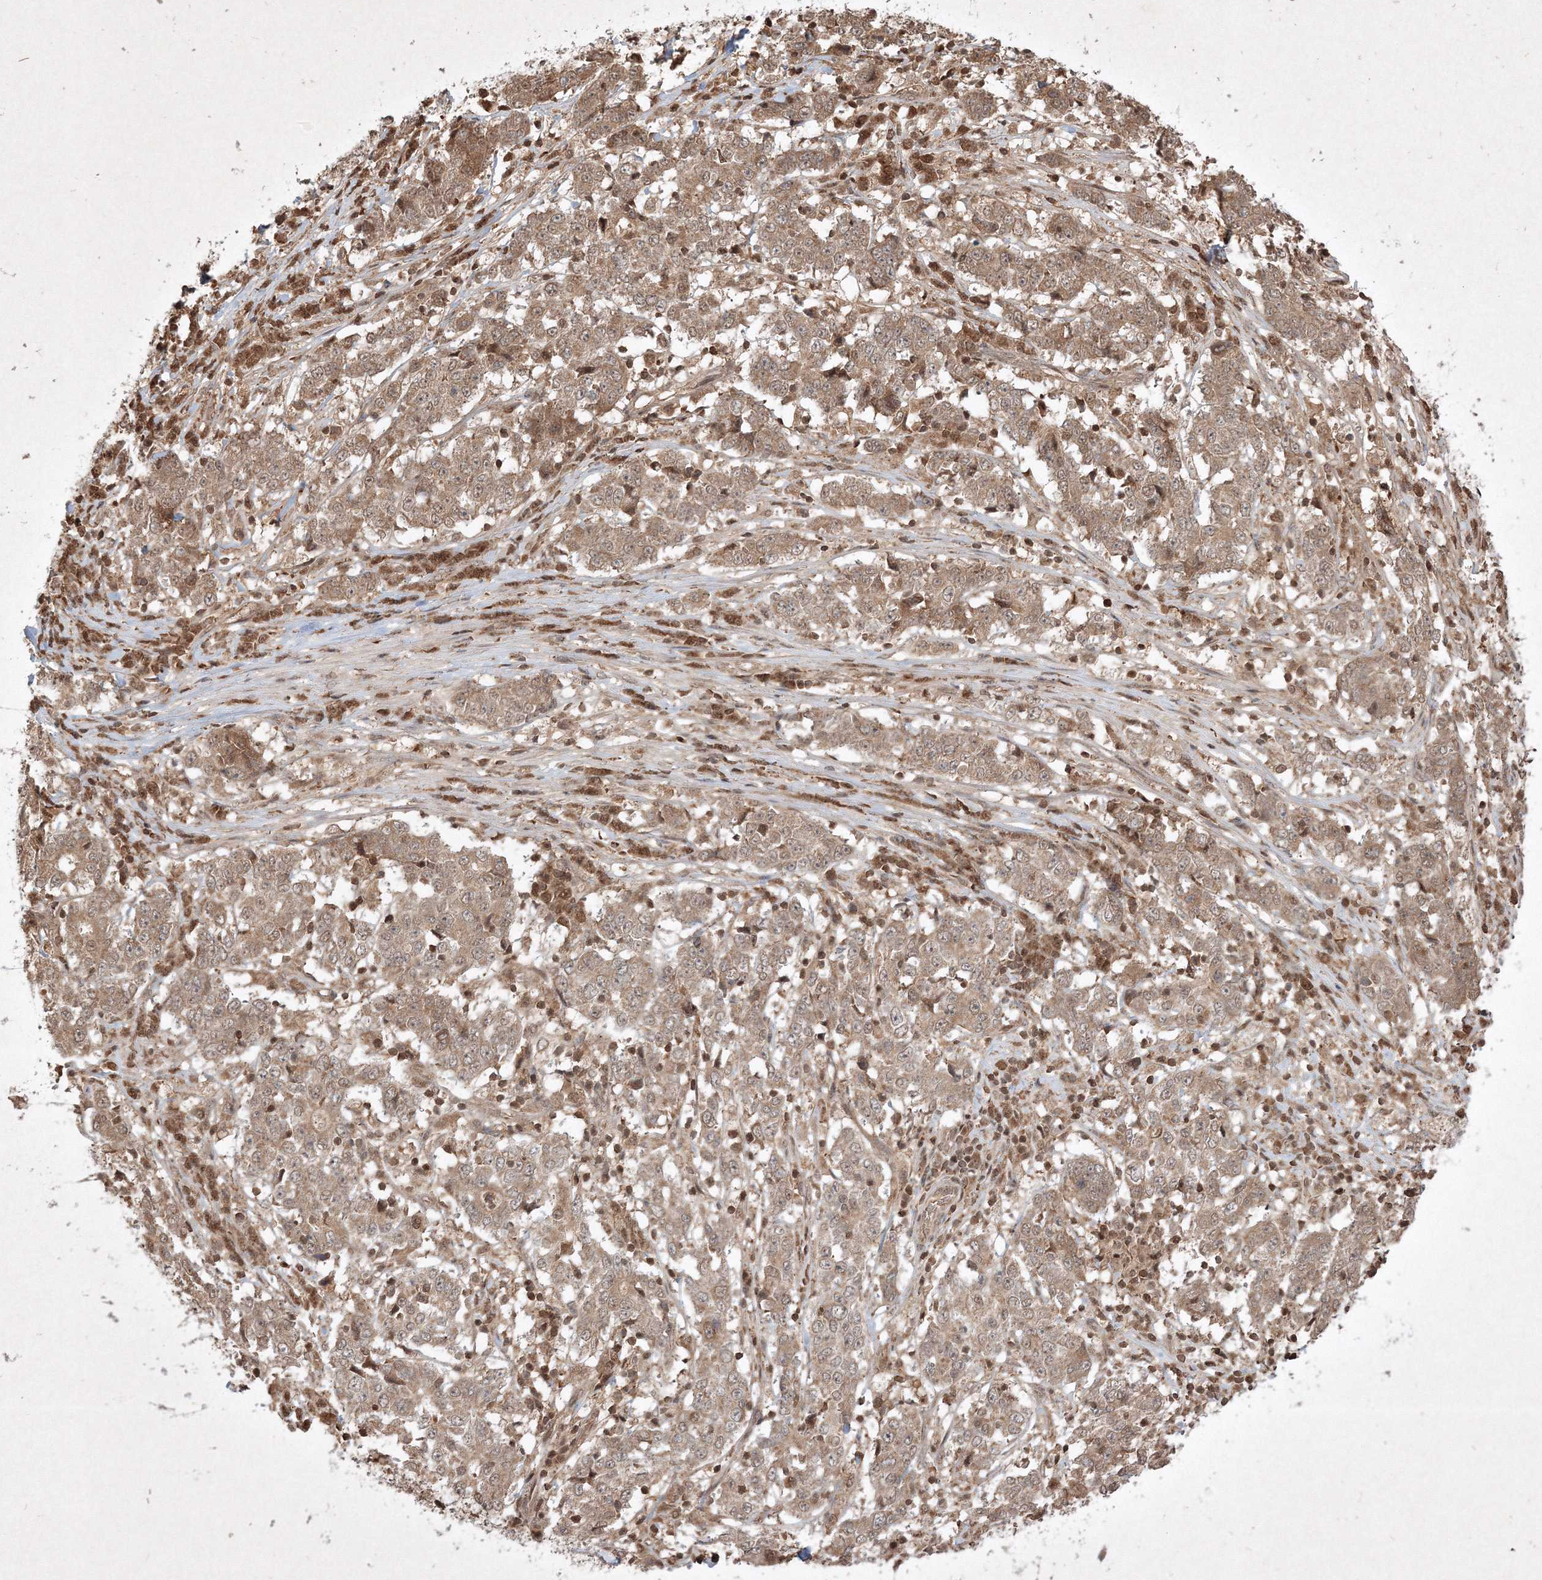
{"staining": {"intensity": "moderate", "quantity": ">75%", "location": "cytoplasmic/membranous"}, "tissue": "stomach cancer", "cell_type": "Tumor cells", "image_type": "cancer", "snomed": [{"axis": "morphology", "description": "Adenocarcinoma, NOS"}, {"axis": "topography", "description": "Stomach"}], "caption": "A medium amount of moderate cytoplasmic/membranous staining is appreciated in about >75% of tumor cells in adenocarcinoma (stomach) tissue.", "gene": "PLTP", "patient": {"sex": "male", "age": 59}}